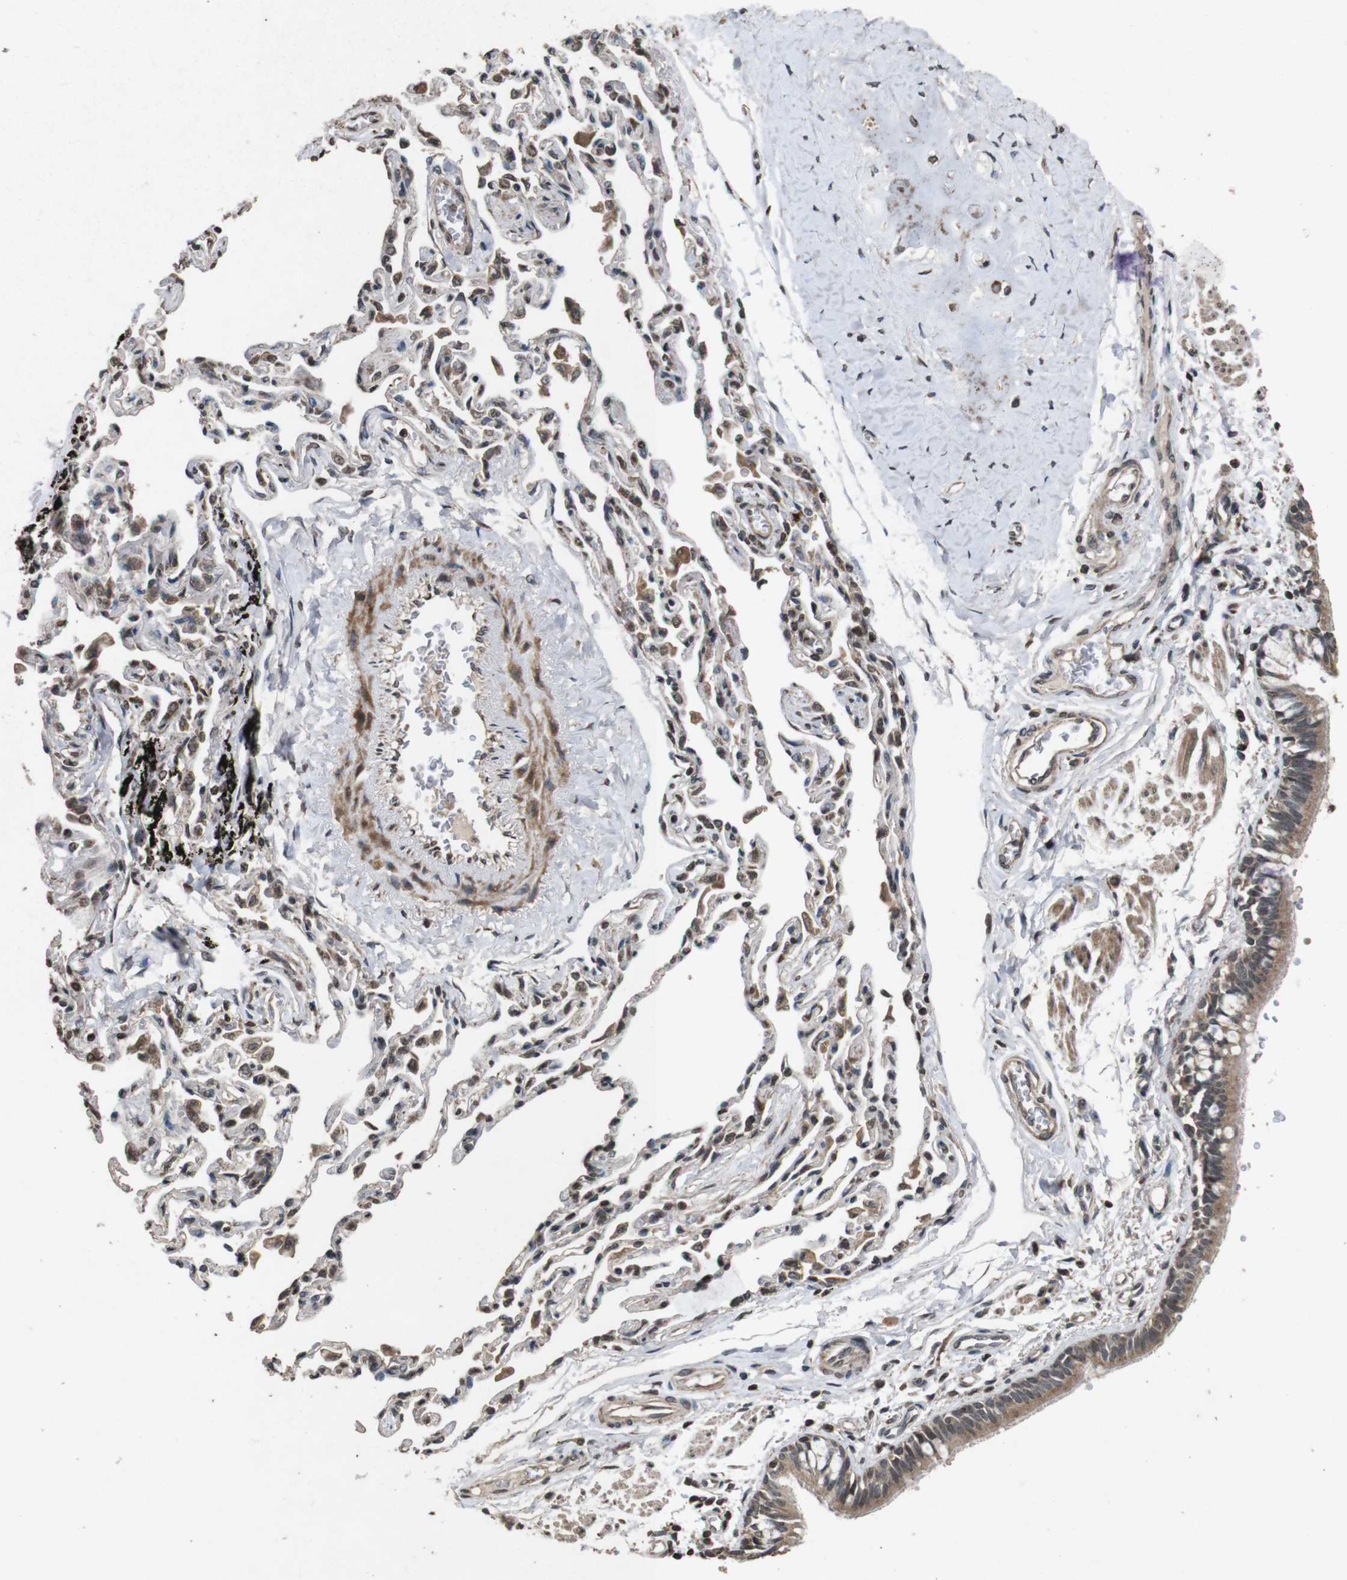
{"staining": {"intensity": "strong", "quantity": ">75%", "location": "cytoplasmic/membranous"}, "tissue": "bronchus", "cell_type": "Respiratory epithelial cells", "image_type": "normal", "snomed": [{"axis": "morphology", "description": "Normal tissue, NOS"}, {"axis": "topography", "description": "Bronchus"}, {"axis": "topography", "description": "Lung"}], "caption": "This image demonstrates benign bronchus stained with immunohistochemistry (IHC) to label a protein in brown. The cytoplasmic/membranous of respiratory epithelial cells show strong positivity for the protein. Nuclei are counter-stained blue.", "gene": "SORL1", "patient": {"sex": "male", "age": 64}}